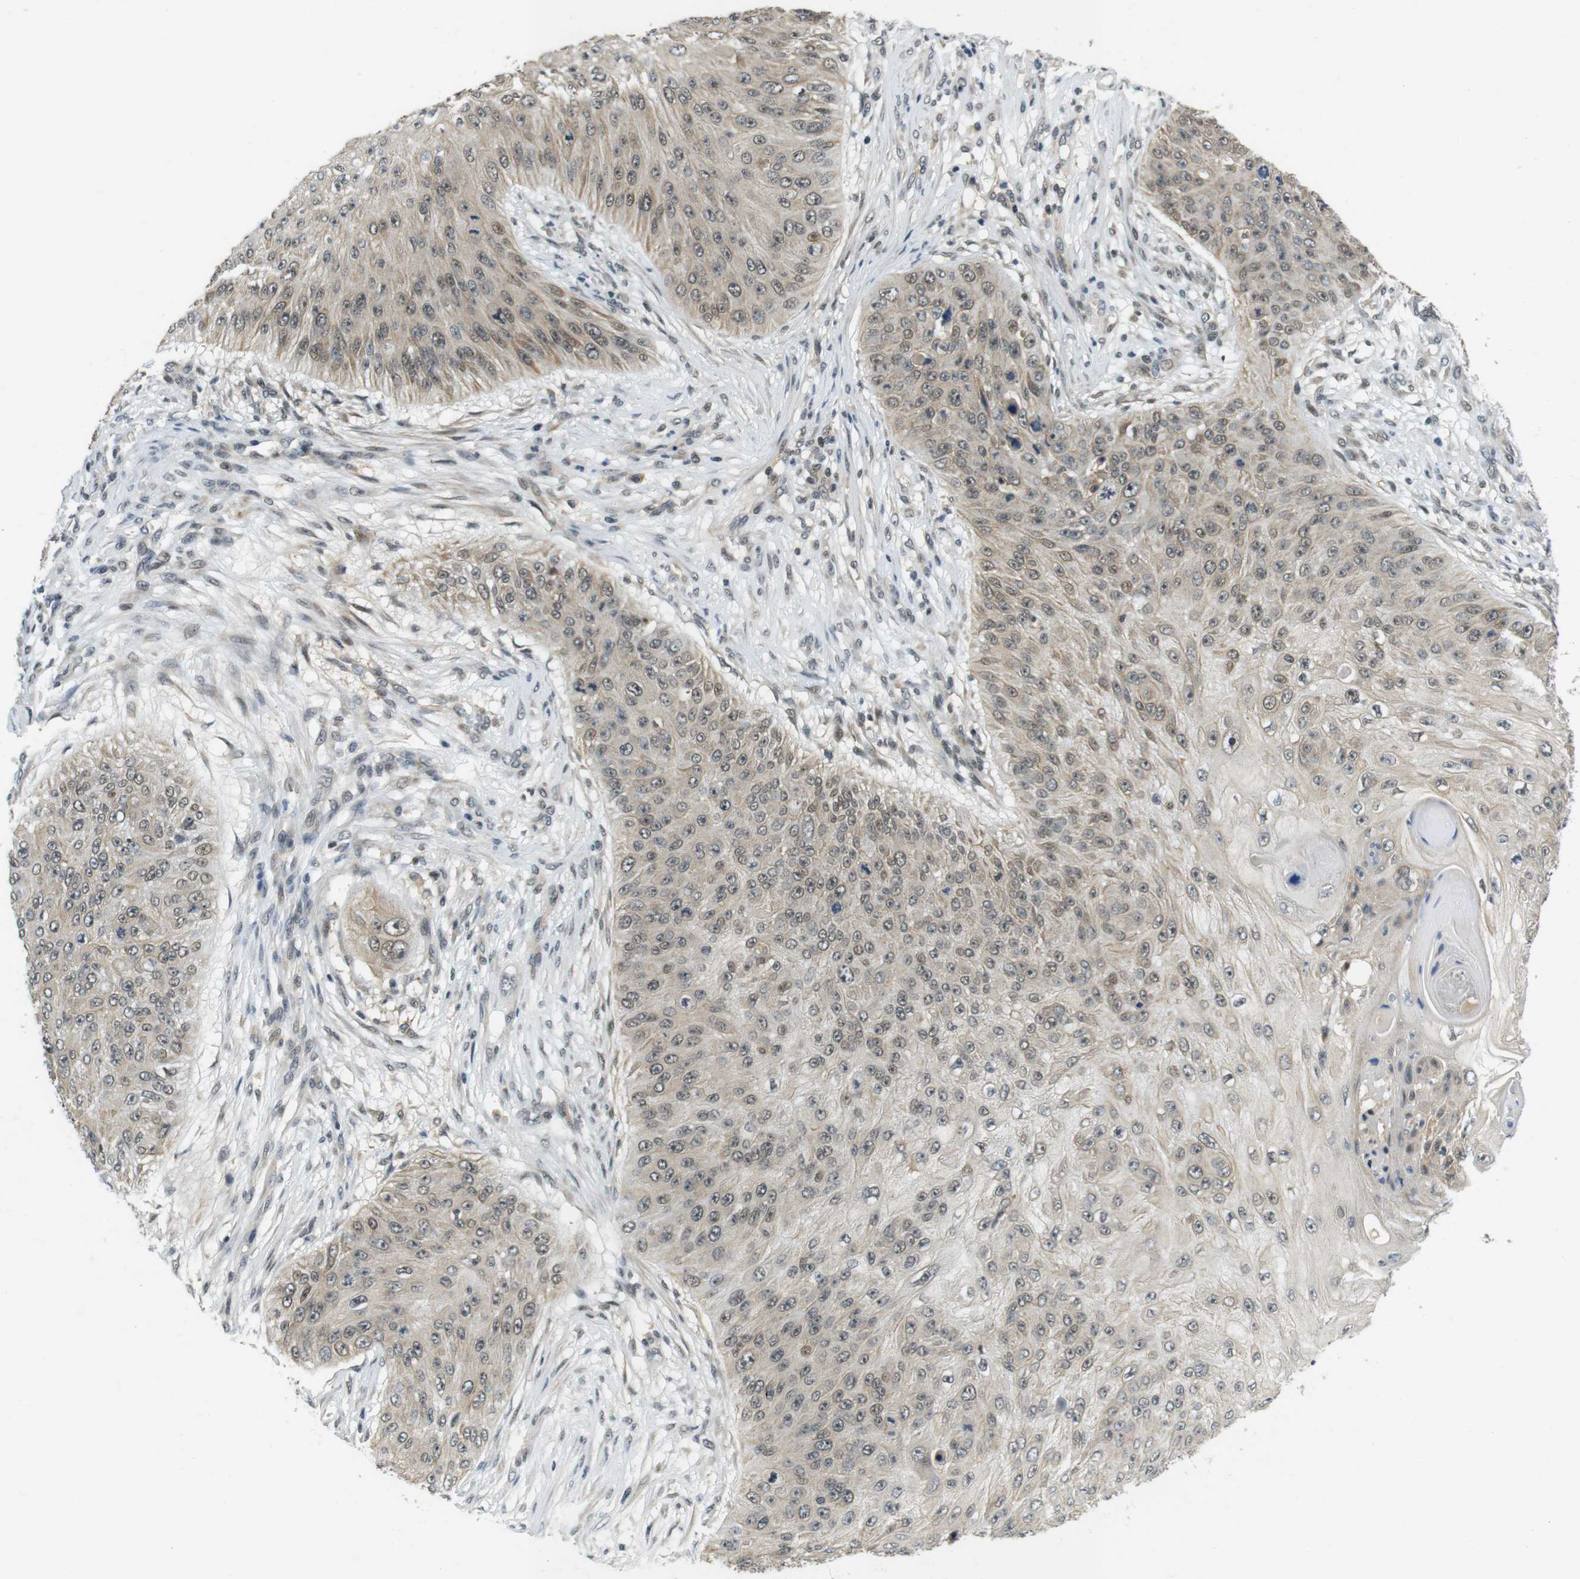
{"staining": {"intensity": "weak", "quantity": ">75%", "location": "cytoplasmic/membranous,nuclear"}, "tissue": "skin cancer", "cell_type": "Tumor cells", "image_type": "cancer", "snomed": [{"axis": "morphology", "description": "Squamous cell carcinoma, NOS"}, {"axis": "topography", "description": "Skin"}], "caption": "High-power microscopy captured an immunohistochemistry (IHC) histopathology image of skin cancer (squamous cell carcinoma), revealing weak cytoplasmic/membranous and nuclear staining in approximately >75% of tumor cells.", "gene": "BRD4", "patient": {"sex": "female", "age": 80}}